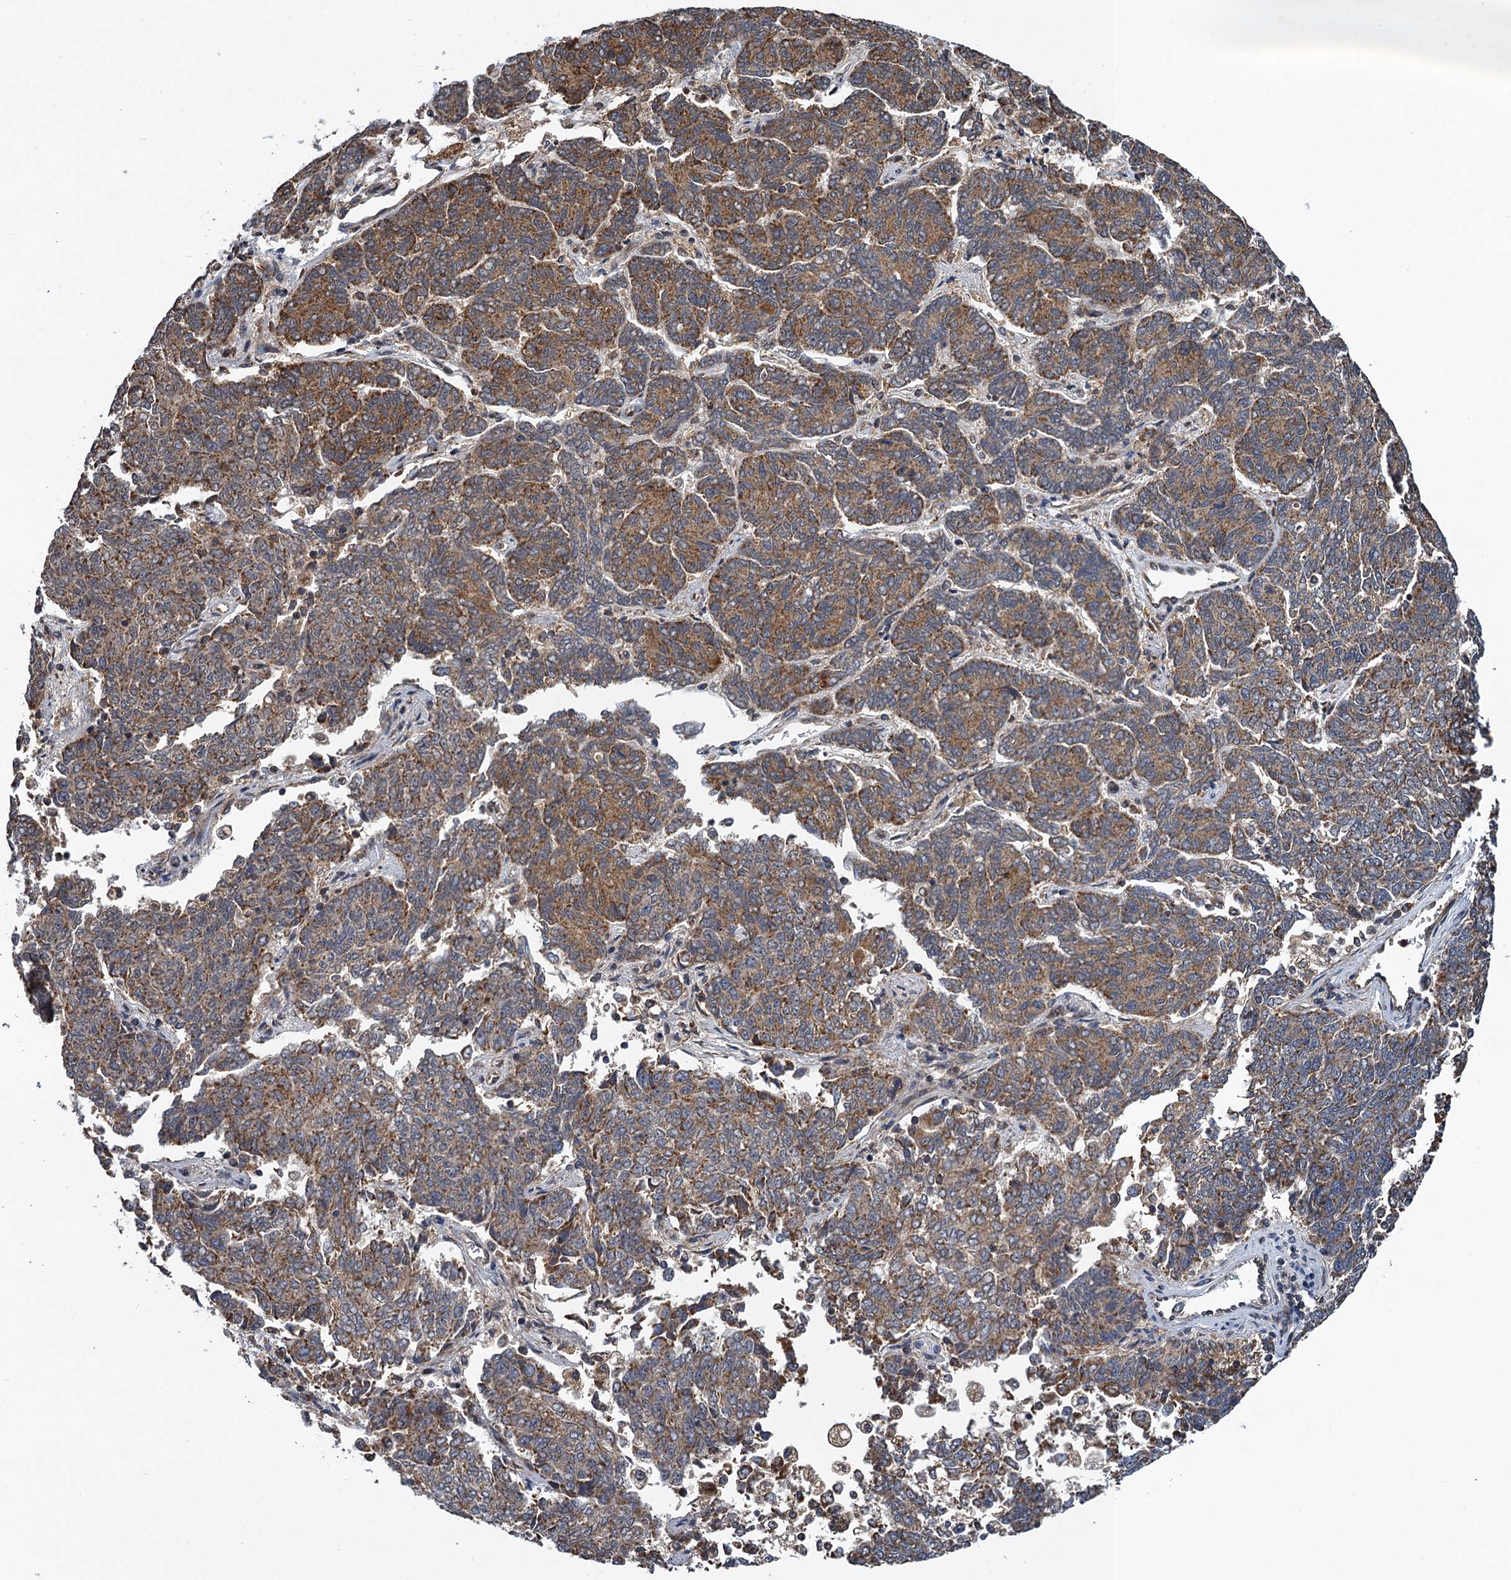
{"staining": {"intensity": "moderate", "quantity": ">75%", "location": "cytoplasmic/membranous"}, "tissue": "endometrial cancer", "cell_type": "Tumor cells", "image_type": "cancer", "snomed": [{"axis": "morphology", "description": "Adenocarcinoma, NOS"}, {"axis": "topography", "description": "Endometrium"}], "caption": "Adenocarcinoma (endometrial) tissue reveals moderate cytoplasmic/membranous staining in approximately >75% of tumor cells Nuclei are stained in blue.", "gene": "CMPK2", "patient": {"sex": "female", "age": 80}}